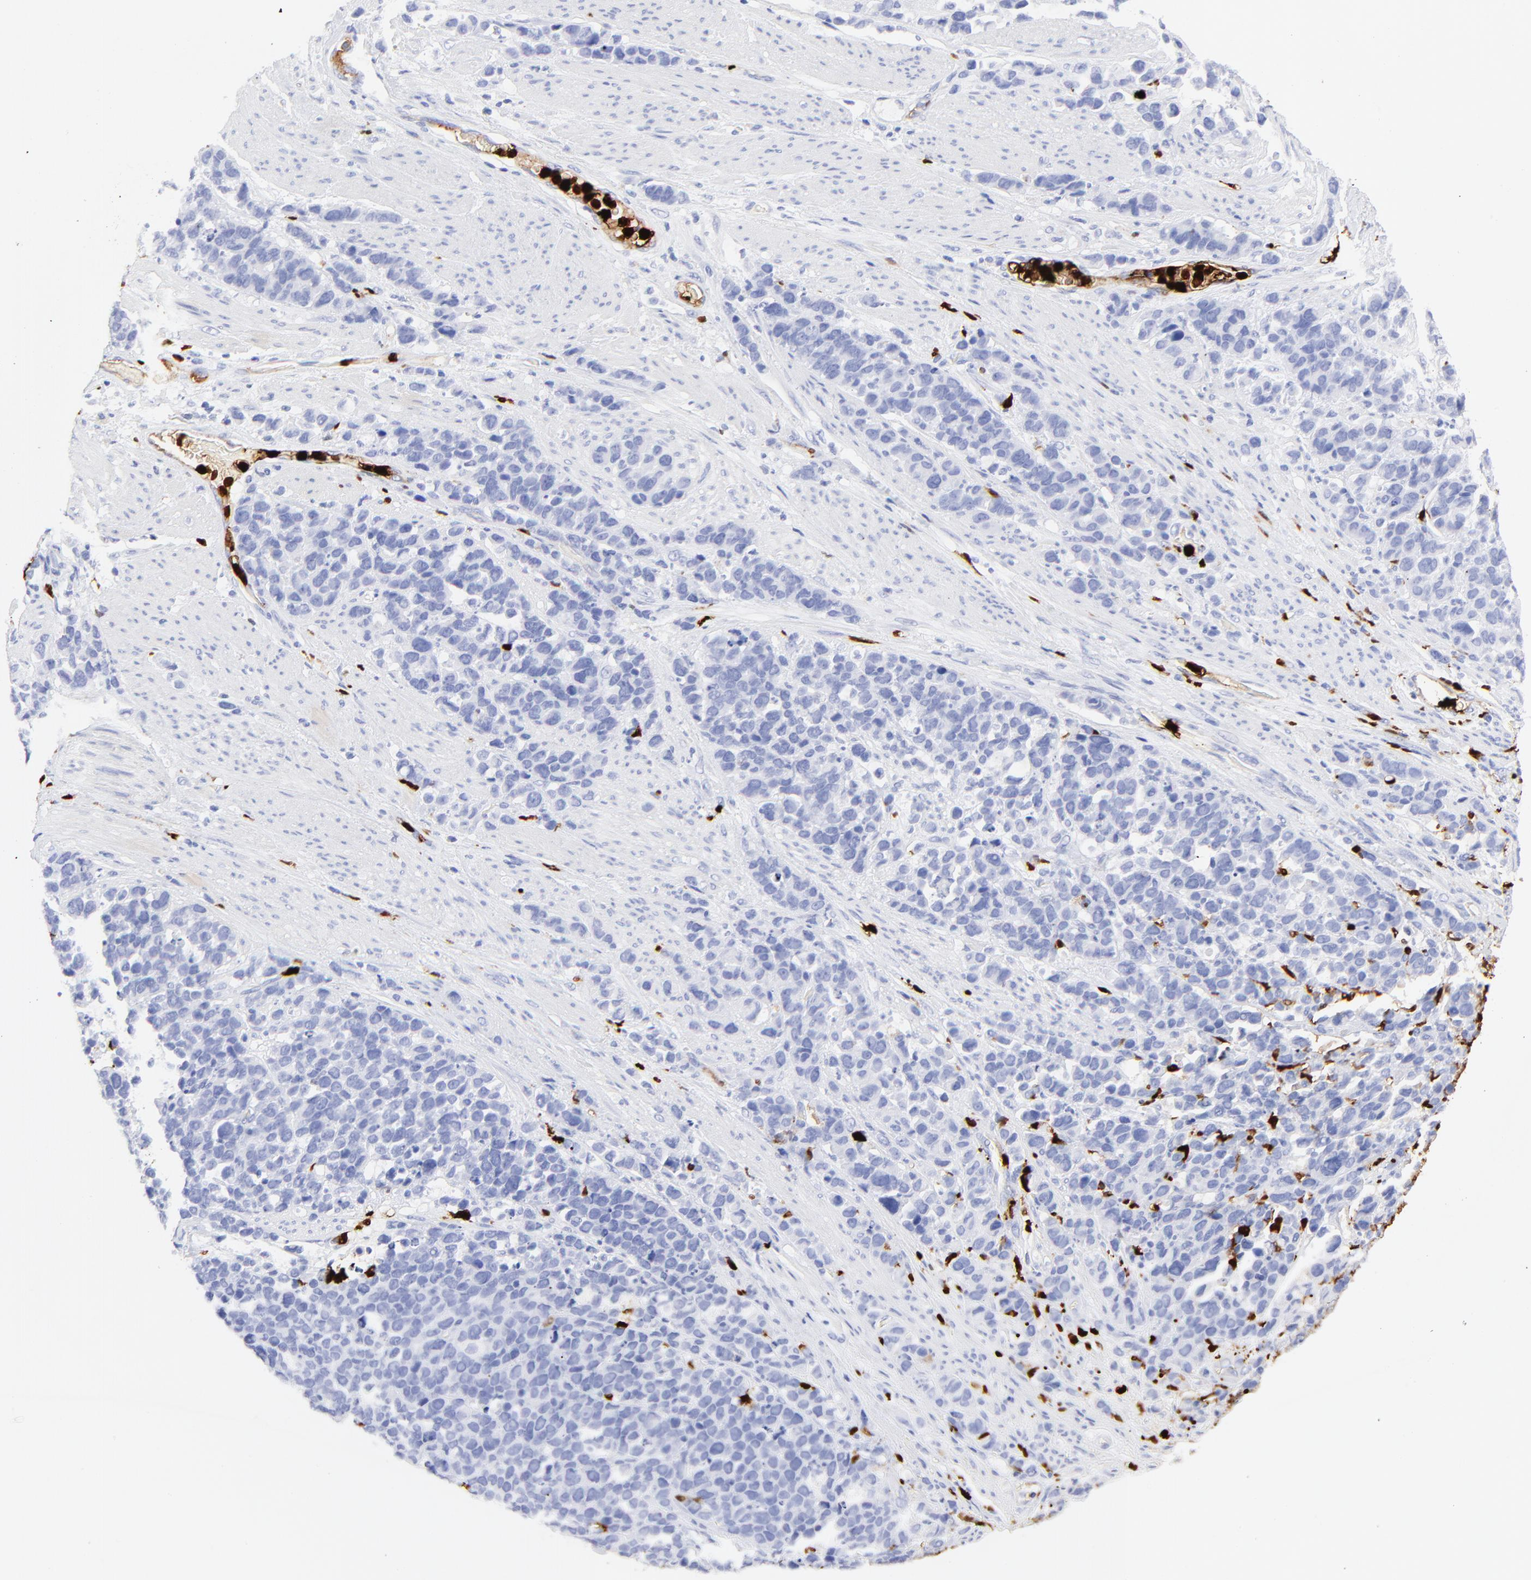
{"staining": {"intensity": "negative", "quantity": "none", "location": "none"}, "tissue": "stomach cancer", "cell_type": "Tumor cells", "image_type": "cancer", "snomed": [{"axis": "morphology", "description": "Adenocarcinoma, NOS"}, {"axis": "topography", "description": "Stomach, upper"}], "caption": "A high-resolution image shows immunohistochemistry (IHC) staining of stomach cancer (adenocarcinoma), which demonstrates no significant positivity in tumor cells. (Immunohistochemistry, brightfield microscopy, high magnification).", "gene": "S100A12", "patient": {"sex": "male", "age": 71}}